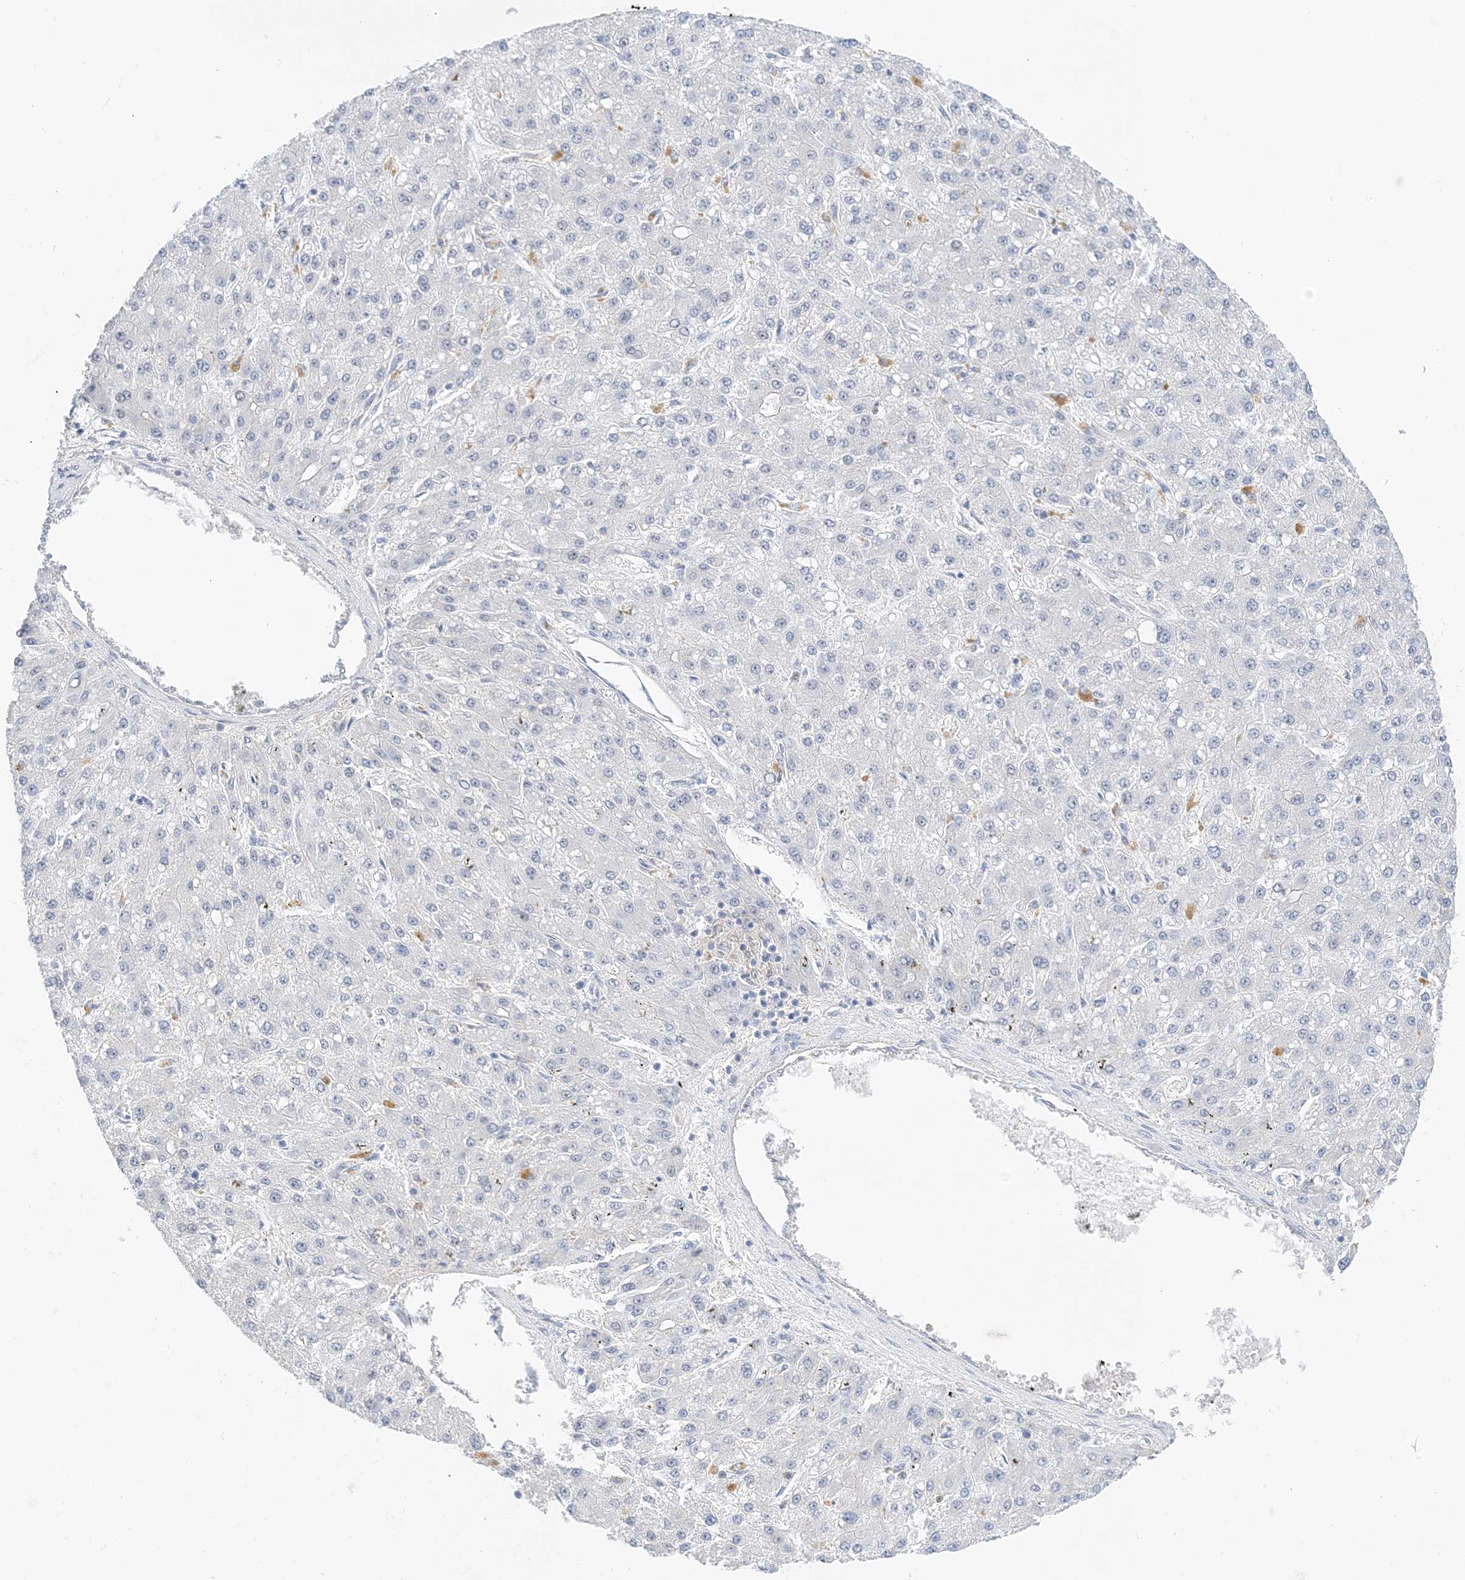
{"staining": {"intensity": "negative", "quantity": "none", "location": "none"}, "tissue": "liver cancer", "cell_type": "Tumor cells", "image_type": "cancer", "snomed": [{"axis": "morphology", "description": "Carcinoma, Hepatocellular, NOS"}, {"axis": "topography", "description": "Liver"}], "caption": "This image is of liver cancer (hepatocellular carcinoma) stained with immunohistochemistry to label a protein in brown with the nuclei are counter-stained blue. There is no positivity in tumor cells.", "gene": "KIFBP", "patient": {"sex": "male", "age": 67}}